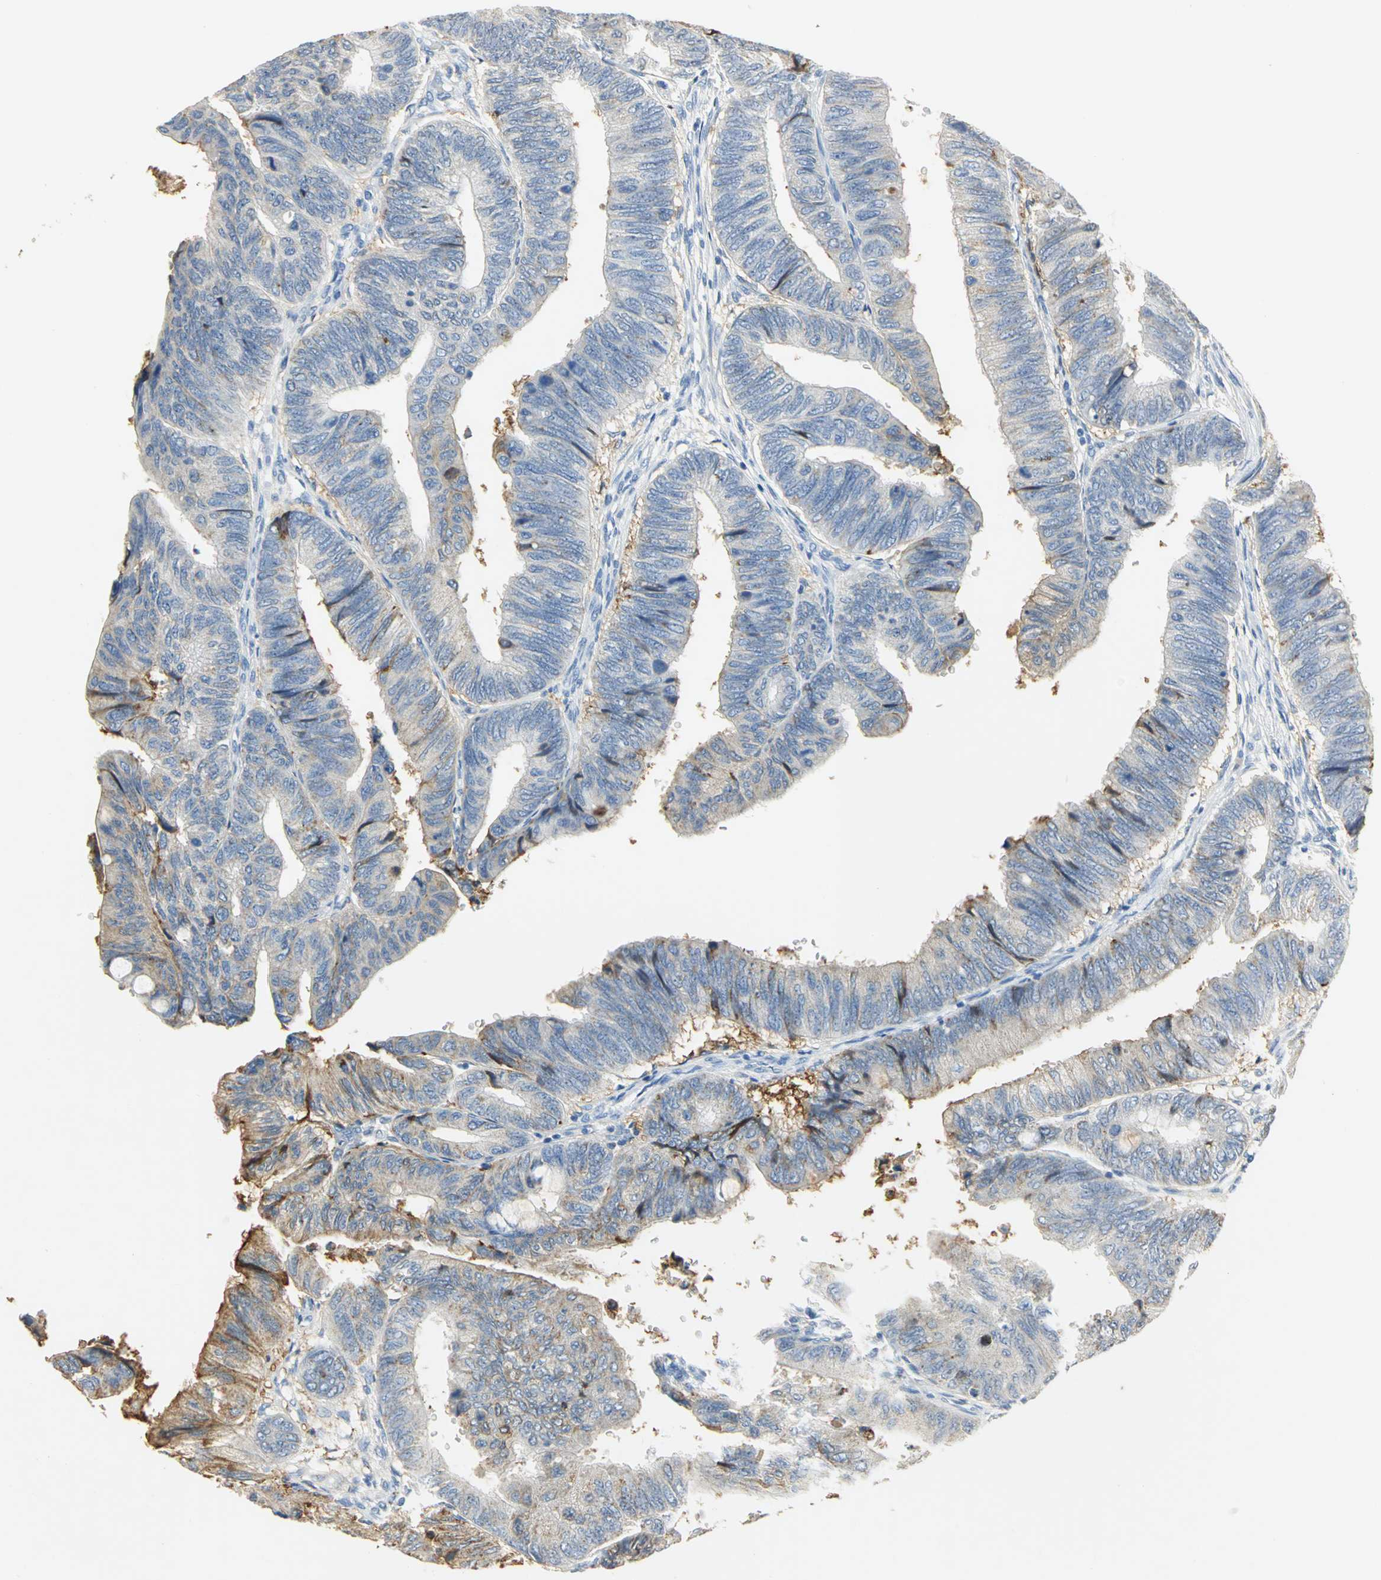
{"staining": {"intensity": "moderate", "quantity": "<25%", "location": "cytoplasmic/membranous"}, "tissue": "colorectal cancer", "cell_type": "Tumor cells", "image_type": "cancer", "snomed": [{"axis": "morphology", "description": "Normal tissue, NOS"}, {"axis": "morphology", "description": "Adenocarcinoma, NOS"}, {"axis": "topography", "description": "Rectum"}, {"axis": "topography", "description": "Peripheral nerve tissue"}], "caption": "Immunohistochemical staining of human colorectal cancer (adenocarcinoma) displays low levels of moderate cytoplasmic/membranous positivity in approximately <25% of tumor cells. The protein is stained brown, and the nuclei are stained in blue (DAB (3,3'-diaminobenzidine) IHC with brightfield microscopy, high magnification).", "gene": "ANXA4", "patient": {"sex": "male", "age": 92}}